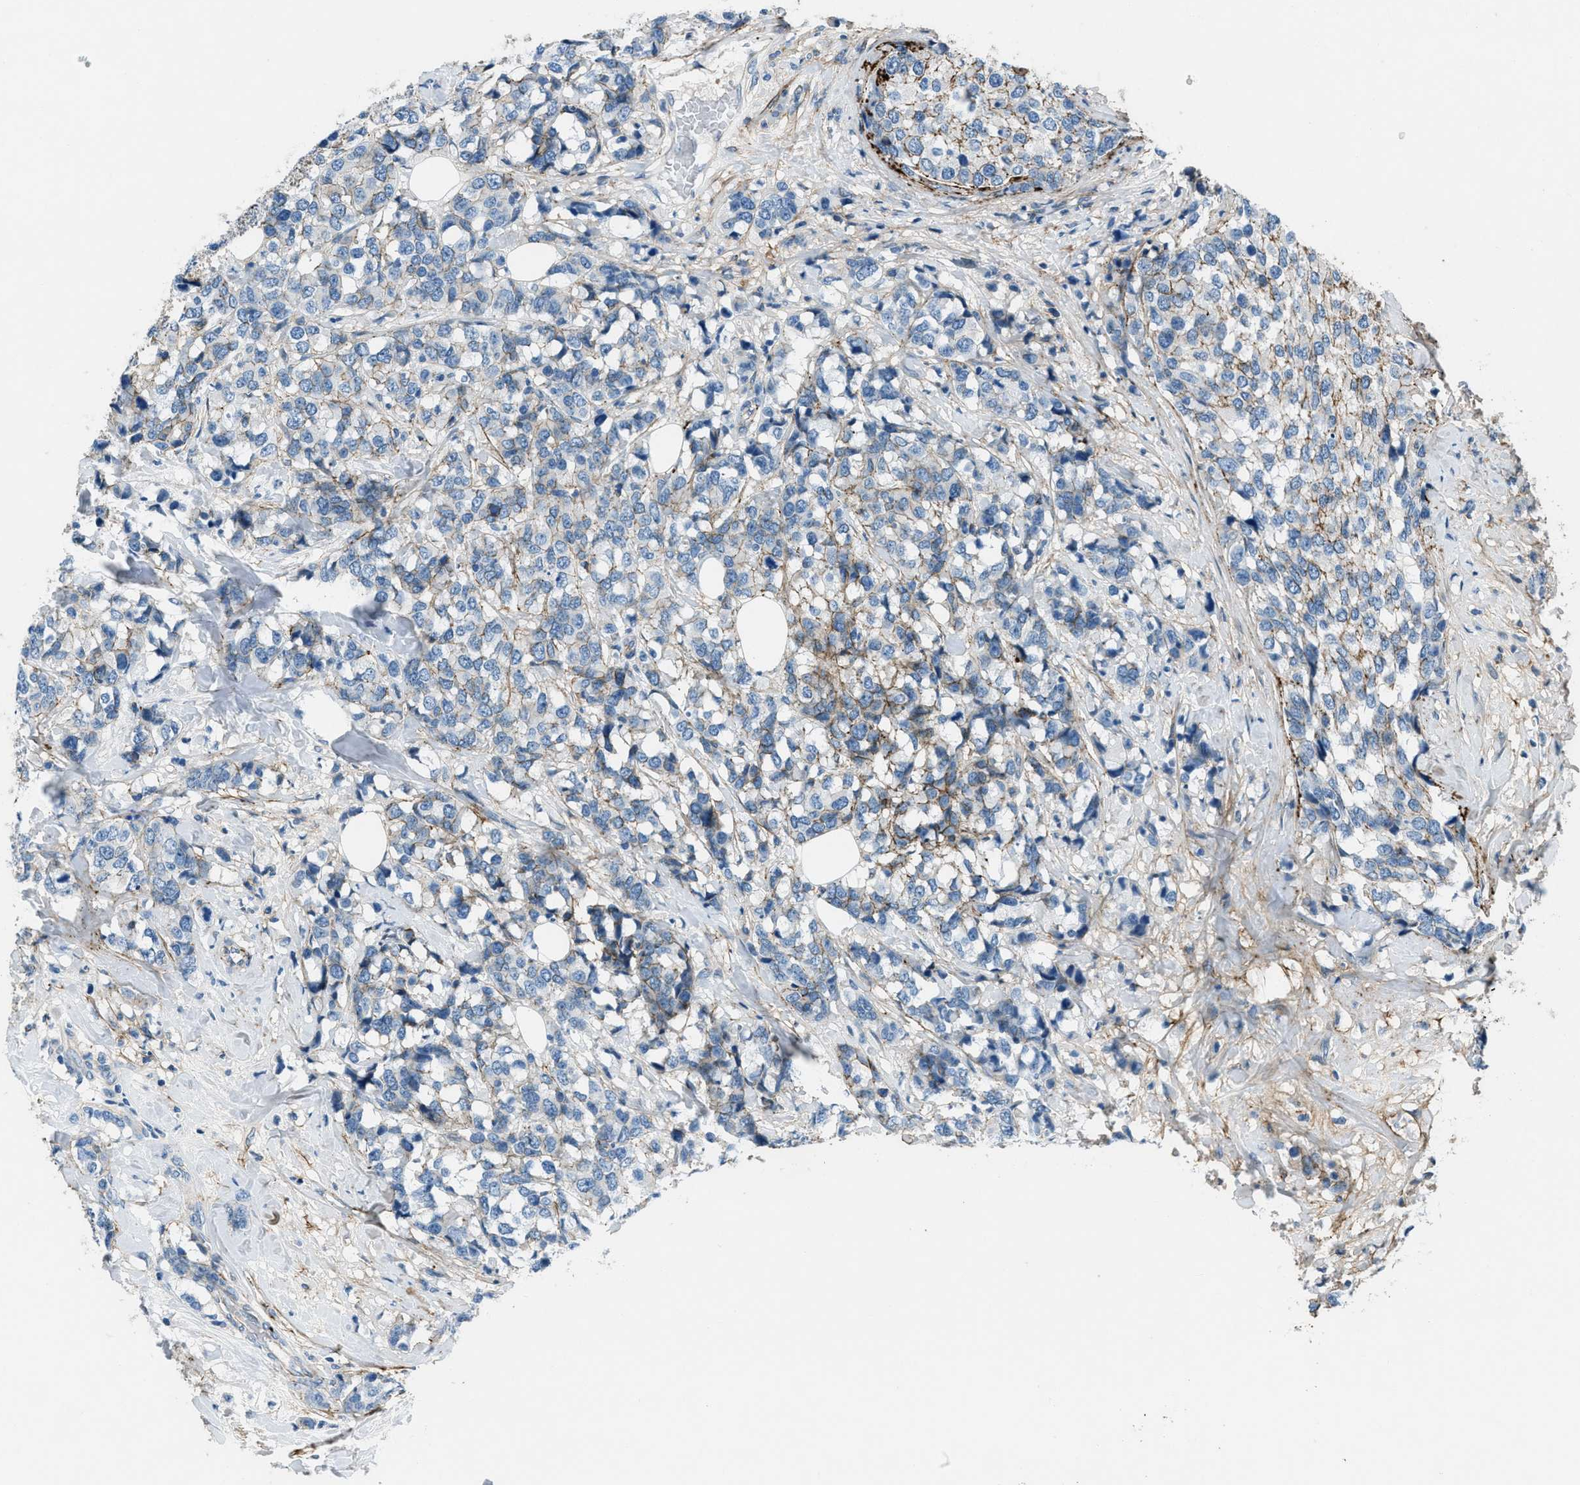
{"staining": {"intensity": "weak", "quantity": "<25%", "location": "cytoplasmic/membranous"}, "tissue": "breast cancer", "cell_type": "Tumor cells", "image_type": "cancer", "snomed": [{"axis": "morphology", "description": "Lobular carcinoma"}, {"axis": "topography", "description": "Breast"}], "caption": "Tumor cells are negative for protein expression in human breast lobular carcinoma.", "gene": "FBN1", "patient": {"sex": "female", "age": 59}}